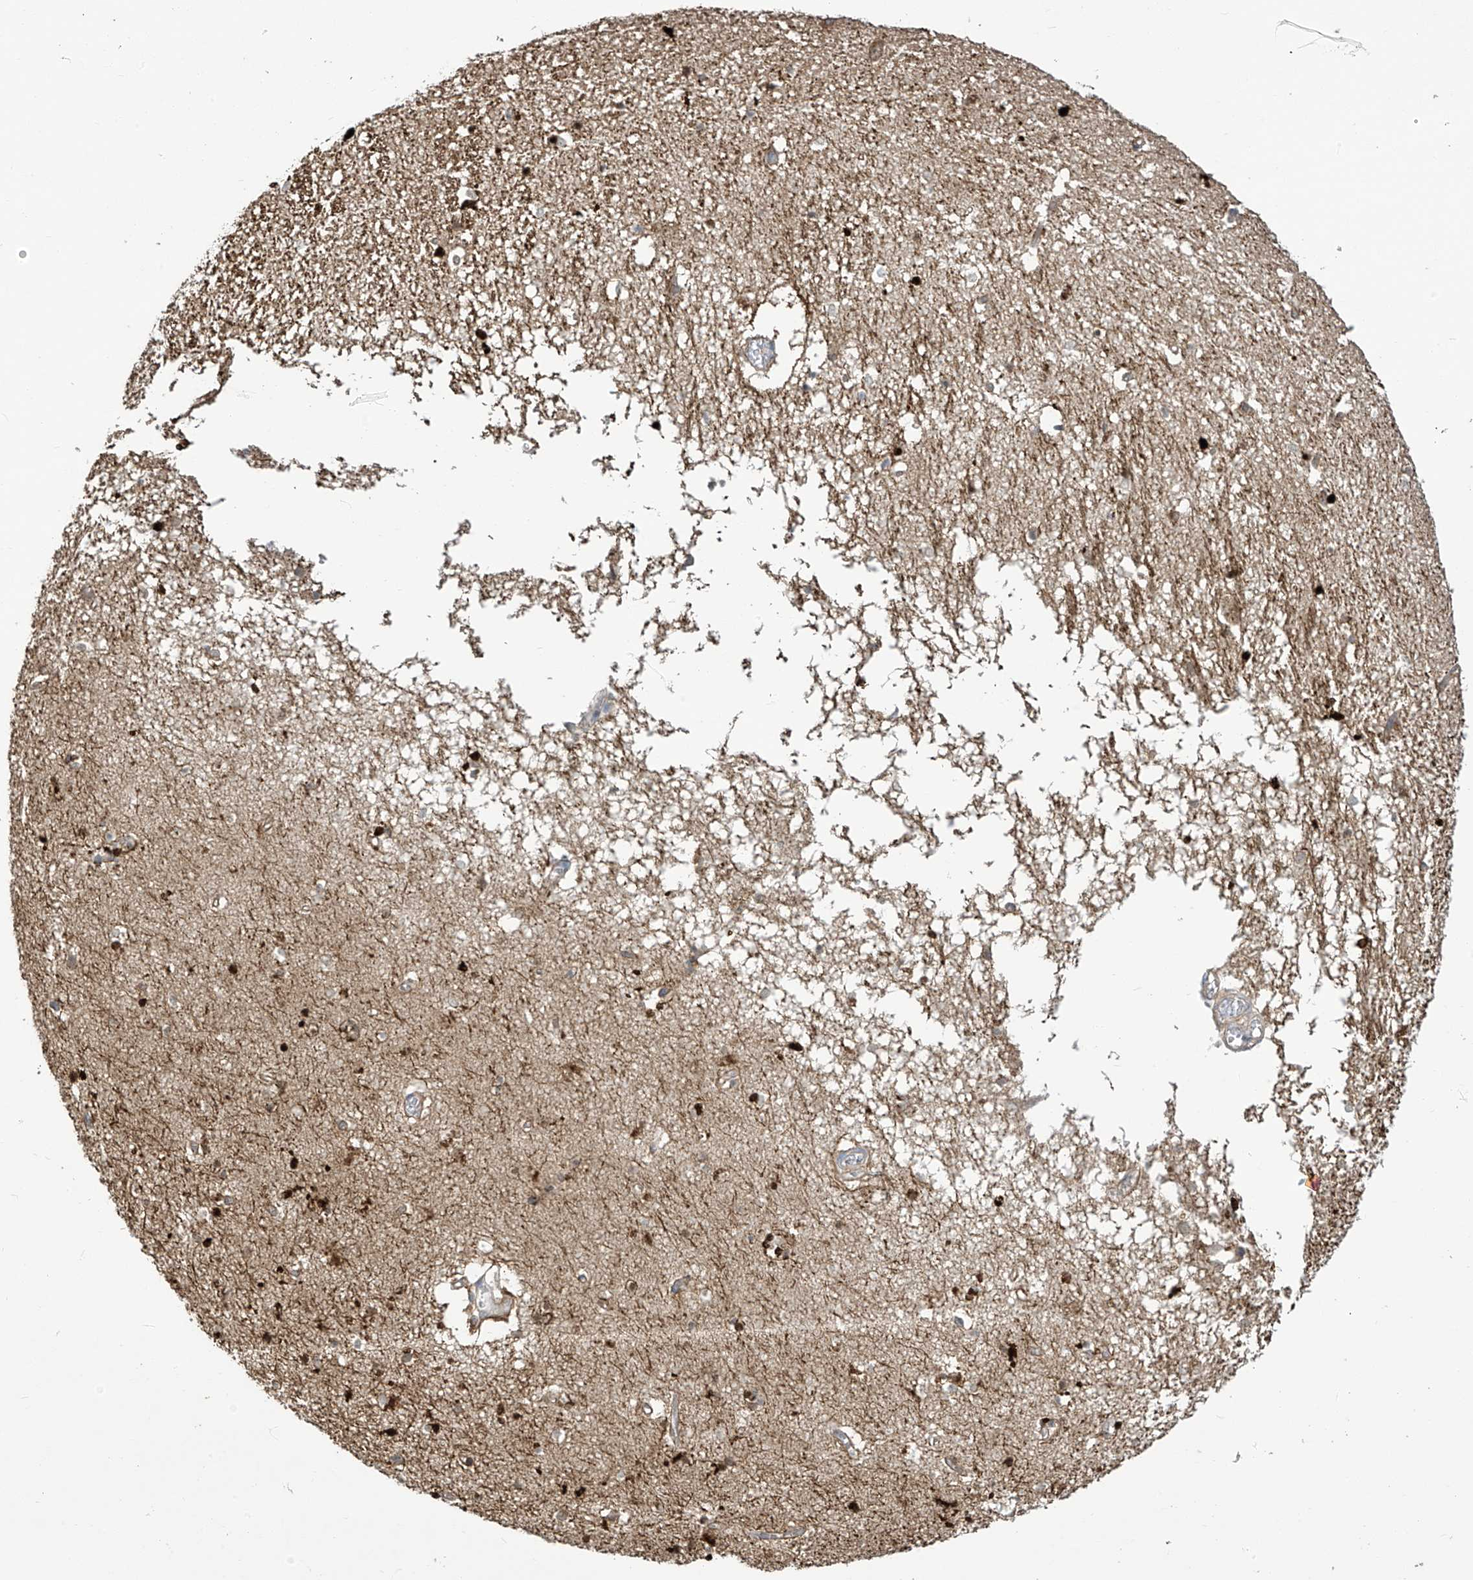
{"staining": {"intensity": "strong", "quantity": "<25%", "location": "cytoplasmic/membranous,nuclear"}, "tissue": "hippocampus", "cell_type": "Glial cells", "image_type": "normal", "snomed": [{"axis": "morphology", "description": "Normal tissue, NOS"}, {"axis": "topography", "description": "Hippocampus"}], "caption": "This histopathology image demonstrates immunohistochemistry staining of unremarkable human hippocampus, with medium strong cytoplasmic/membranous,nuclear staining in approximately <25% of glial cells.", "gene": "TAGAP", "patient": {"sex": "male", "age": 70}}